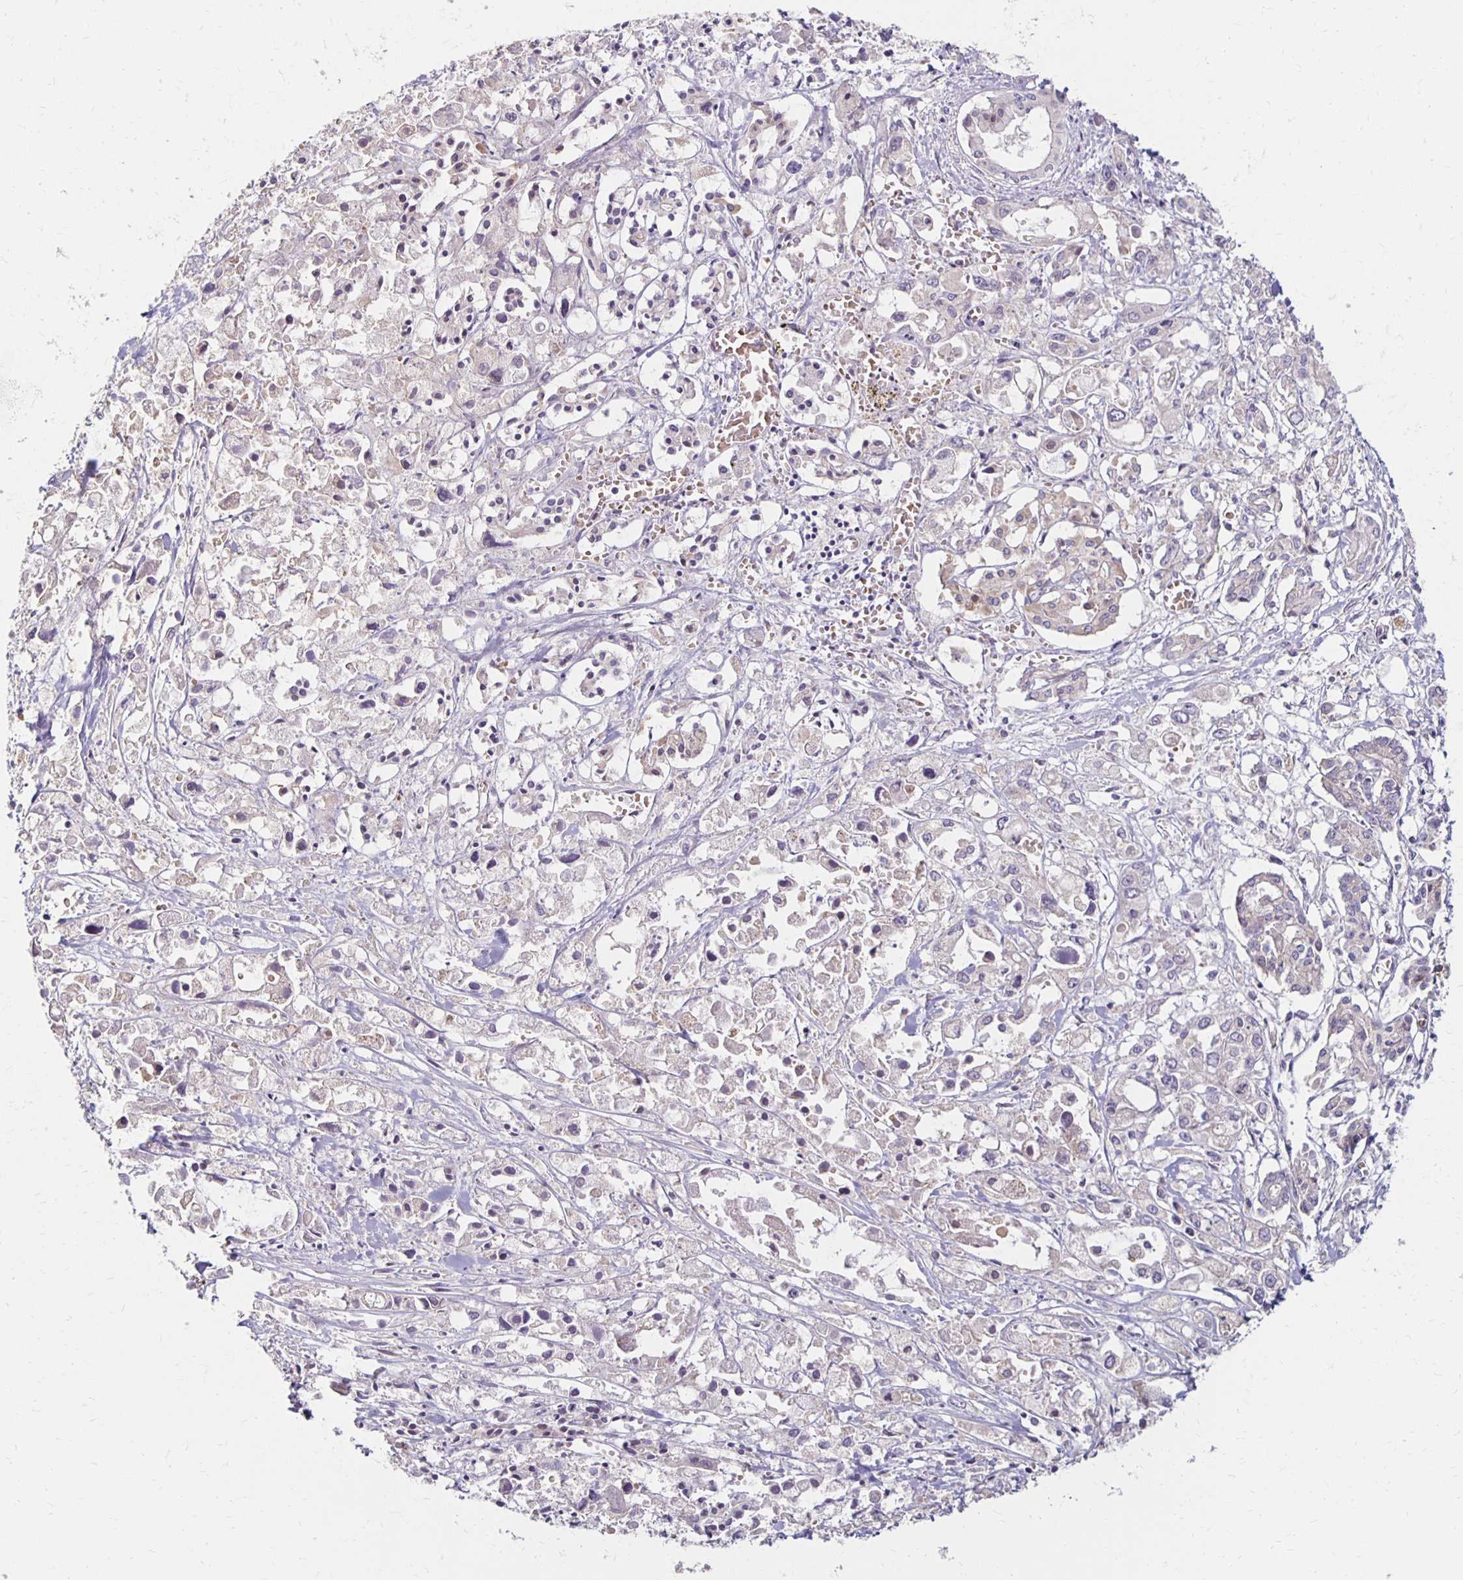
{"staining": {"intensity": "negative", "quantity": "none", "location": "none"}, "tissue": "pancreatic cancer", "cell_type": "Tumor cells", "image_type": "cancer", "snomed": [{"axis": "morphology", "description": "Adenocarcinoma, NOS"}, {"axis": "topography", "description": "Pancreas"}], "caption": "A high-resolution histopathology image shows immunohistochemistry staining of pancreatic cancer (adenocarcinoma), which reveals no significant staining in tumor cells. (Immunohistochemistry (ihc), brightfield microscopy, high magnification).", "gene": "KATNBL1", "patient": {"sex": "male", "age": 71}}